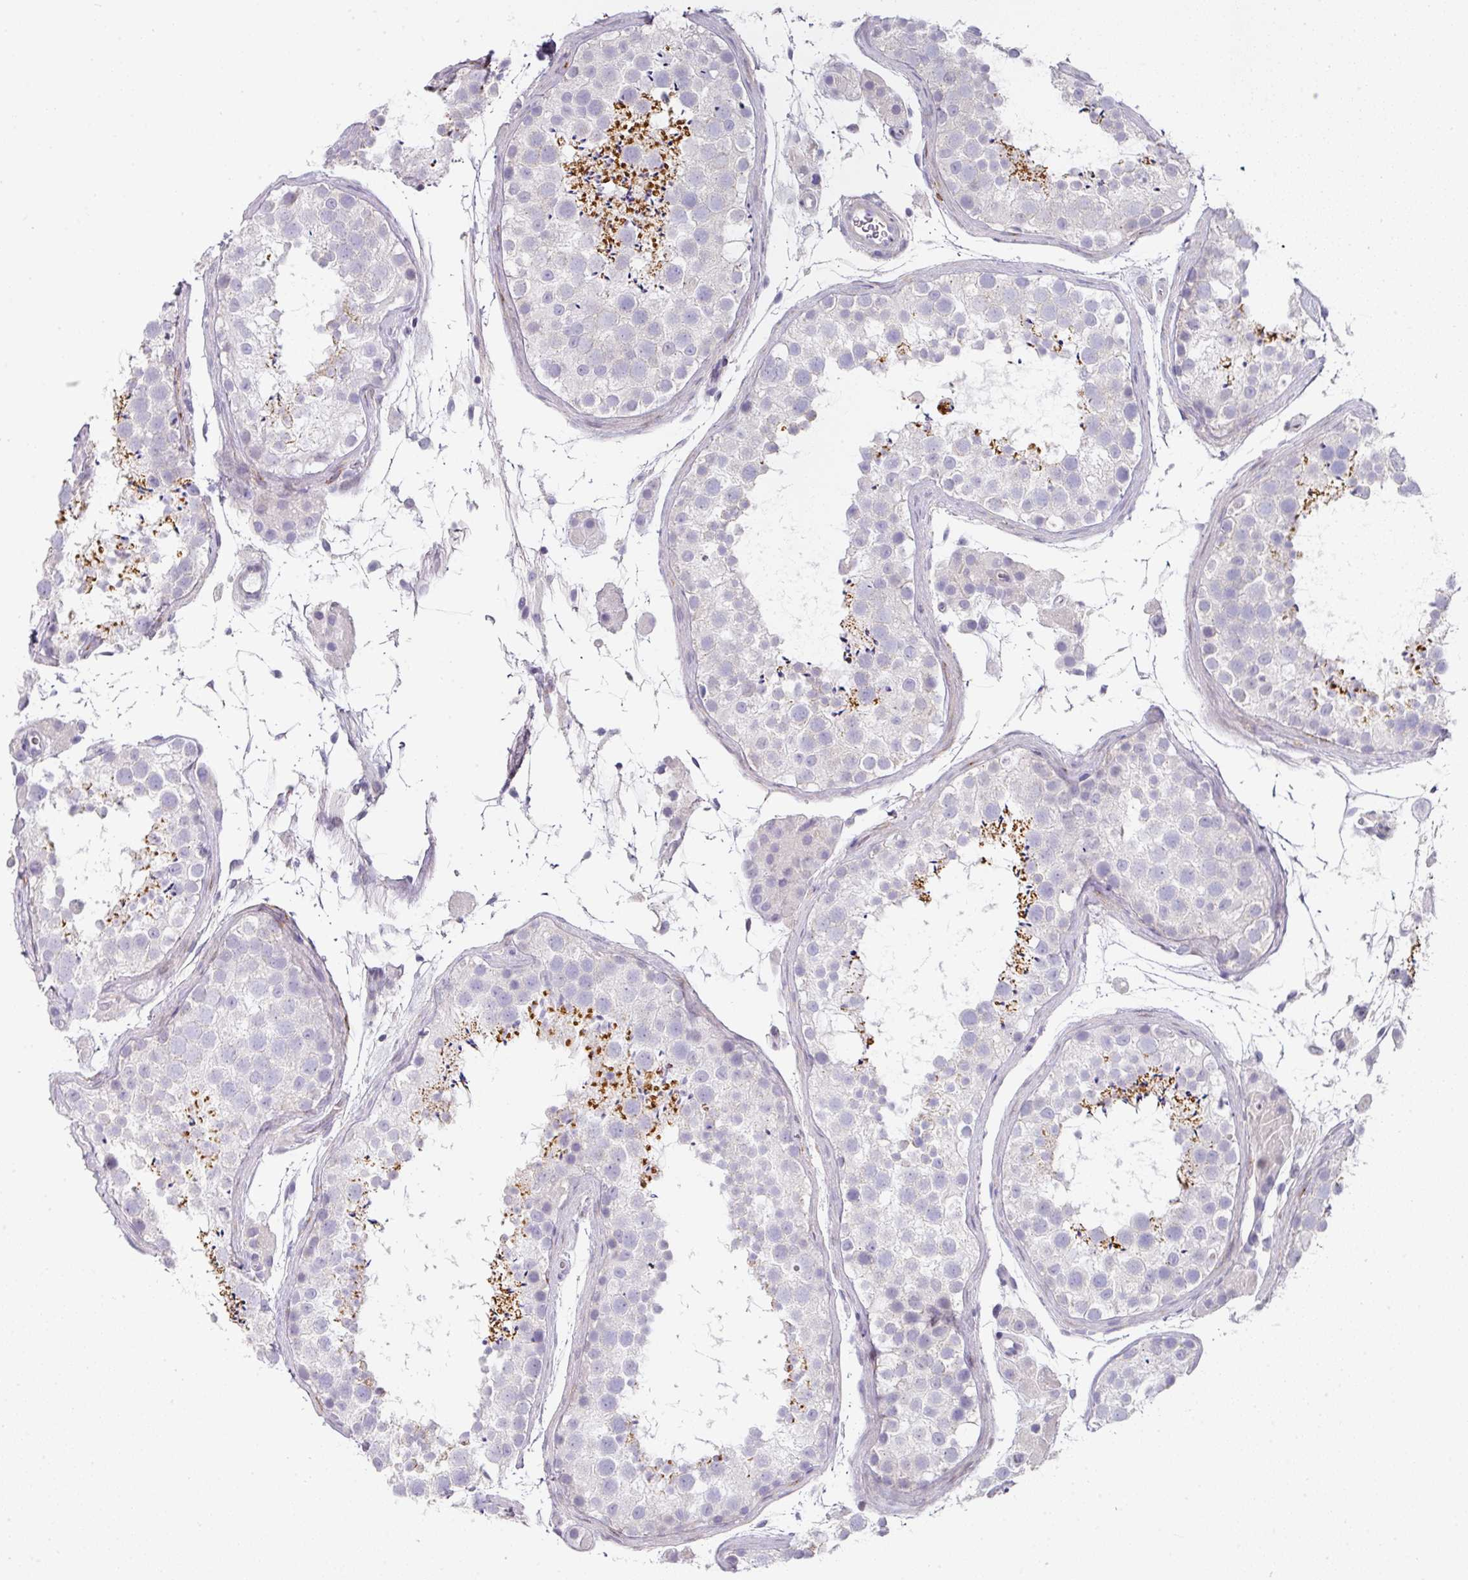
{"staining": {"intensity": "strong", "quantity": "<25%", "location": "cytoplasmic/membranous"}, "tissue": "testis", "cell_type": "Cells in seminiferous ducts", "image_type": "normal", "snomed": [{"axis": "morphology", "description": "Normal tissue, NOS"}, {"axis": "topography", "description": "Testis"}], "caption": "Protein staining of unremarkable testis reveals strong cytoplasmic/membranous expression in approximately <25% of cells in seminiferous ducts. The protein of interest is stained brown, and the nuclei are stained in blue (DAB (3,3'-diaminobenzidine) IHC with brightfield microscopy, high magnification).", "gene": "ANKRD29", "patient": {"sex": "male", "age": 41}}